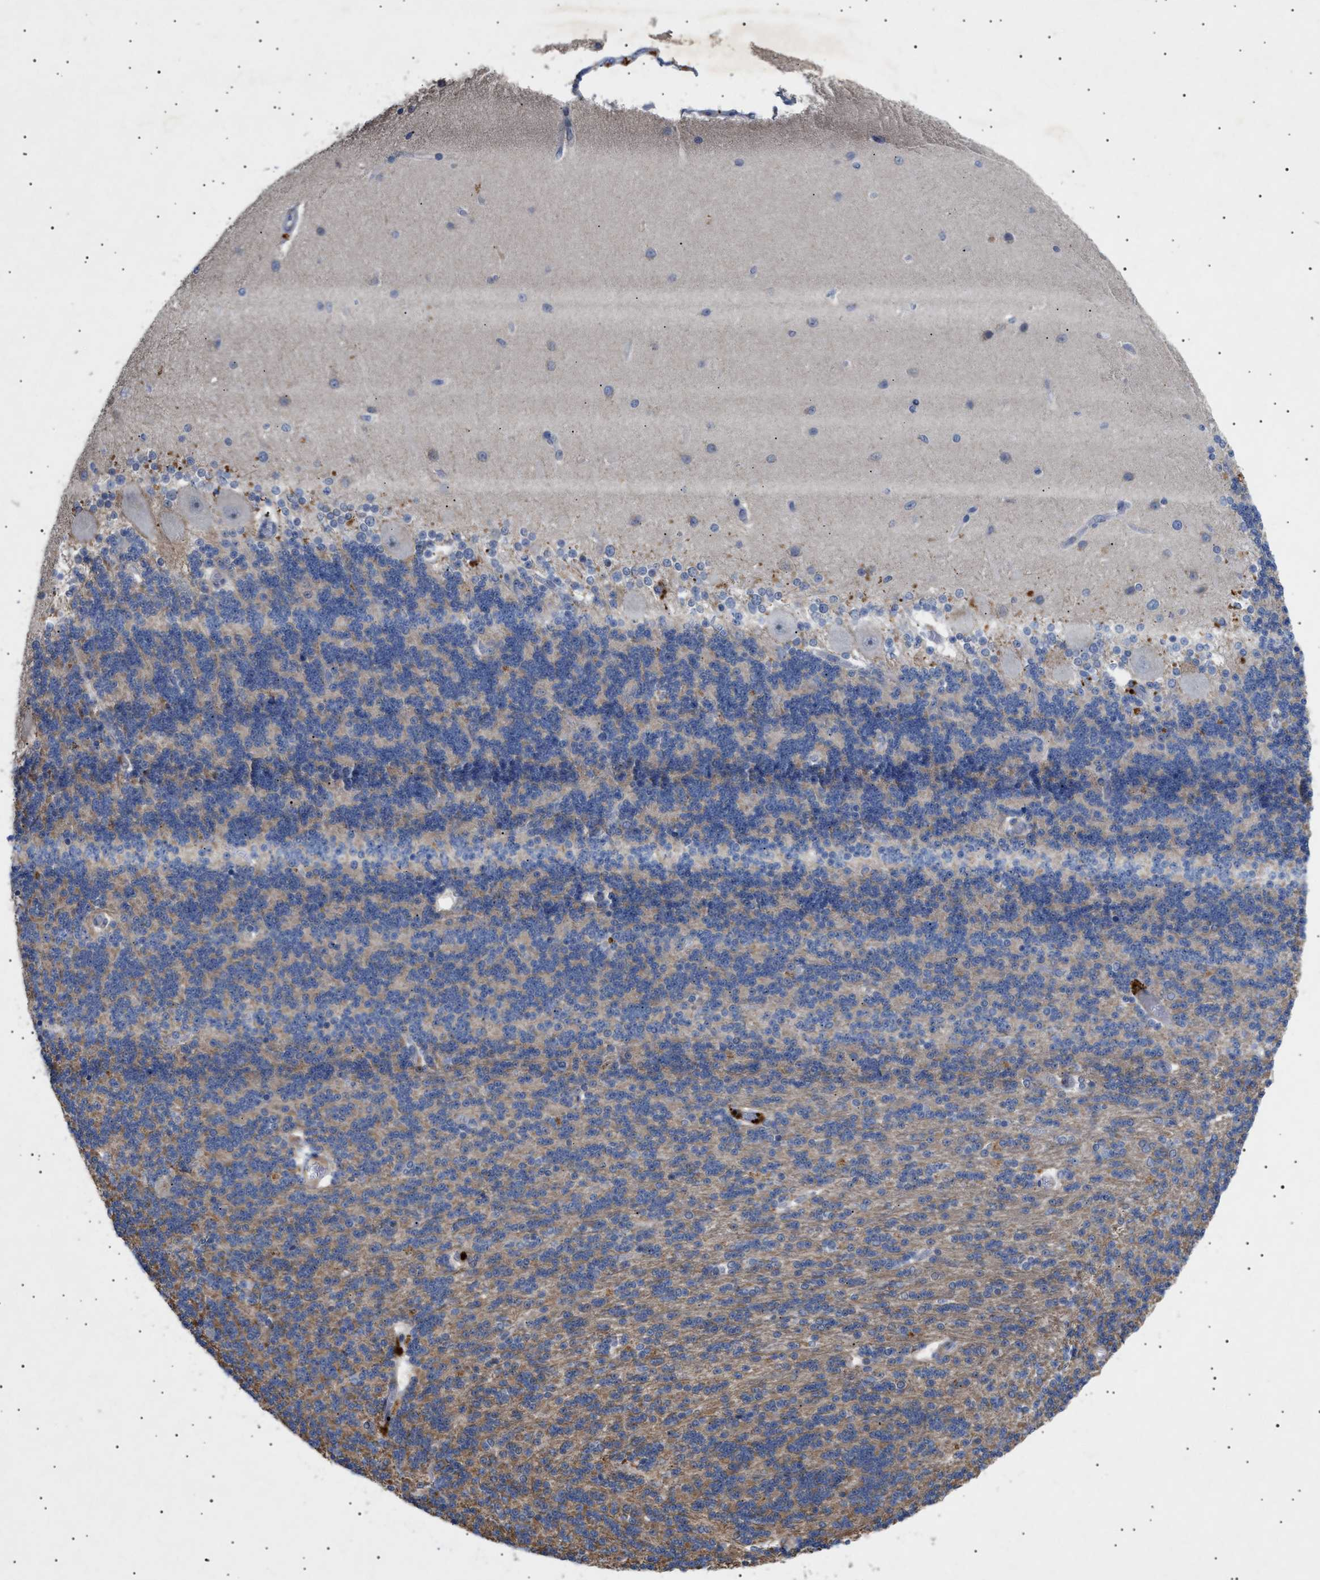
{"staining": {"intensity": "weak", "quantity": "25%-75%", "location": "cytoplasmic/membranous"}, "tissue": "cerebellum", "cell_type": "Cells in granular layer", "image_type": "normal", "snomed": [{"axis": "morphology", "description": "Normal tissue, NOS"}, {"axis": "topography", "description": "Cerebellum"}], "caption": "Protein expression by immunohistochemistry (IHC) reveals weak cytoplasmic/membranous positivity in approximately 25%-75% of cells in granular layer in normal cerebellum.", "gene": "SIRT5", "patient": {"sex": "female", "age": 54}}